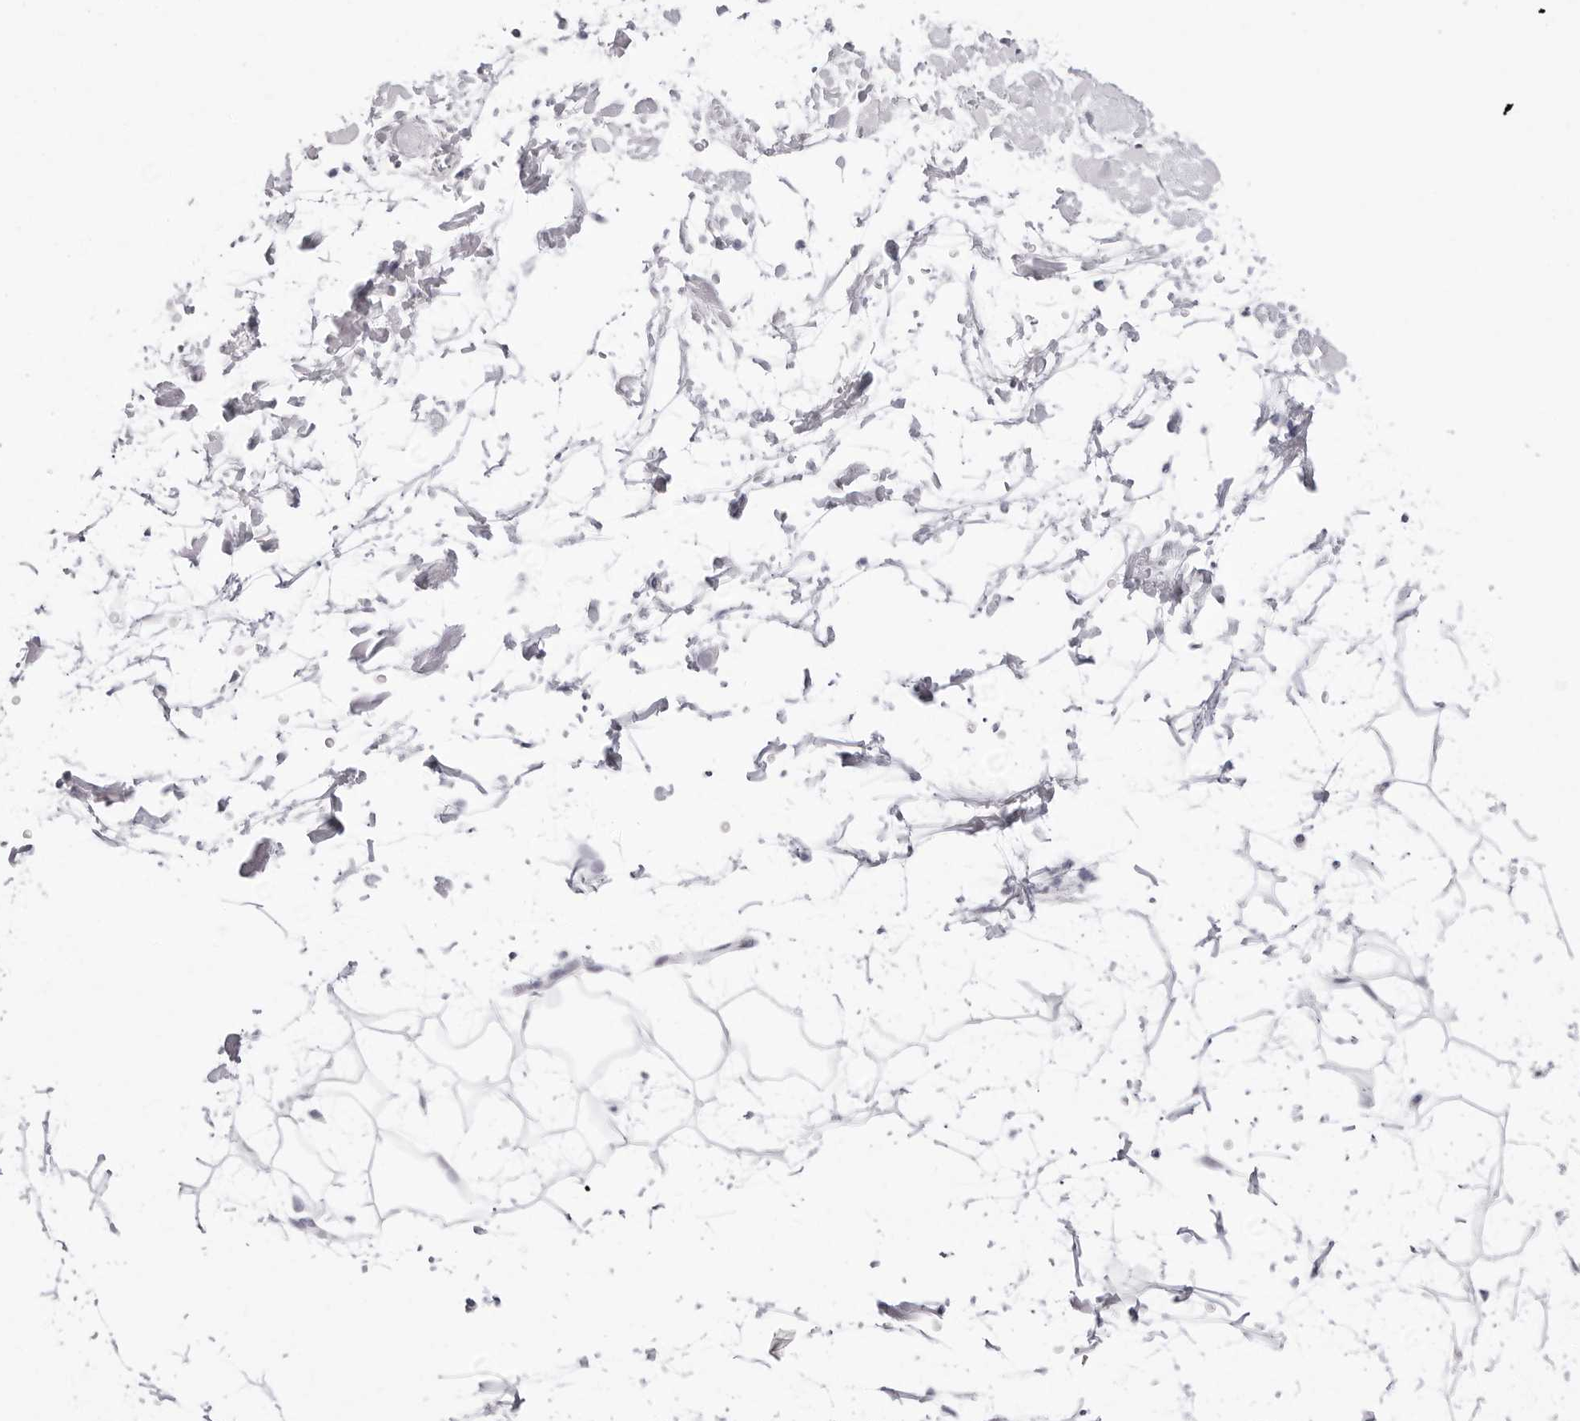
{"staining": {"intensity": "negative", "quantity": "none", "location": "none"}, "tissue": "adipose tissue", "cell_type": "Adipocytes", "image_type": "normal", "snomed": [{"axis": "morphology", "description": "Normal tissue, NOS"}, {"axis": "topography", "description": "Soft tissue"}], "caption": "IHC micrograph of unremarkable adipose tissue stained for a protein (brown), which shows no expression in adipocytes.", "gene": "NASP", "patient": {"sex": "male", "age": 72}}